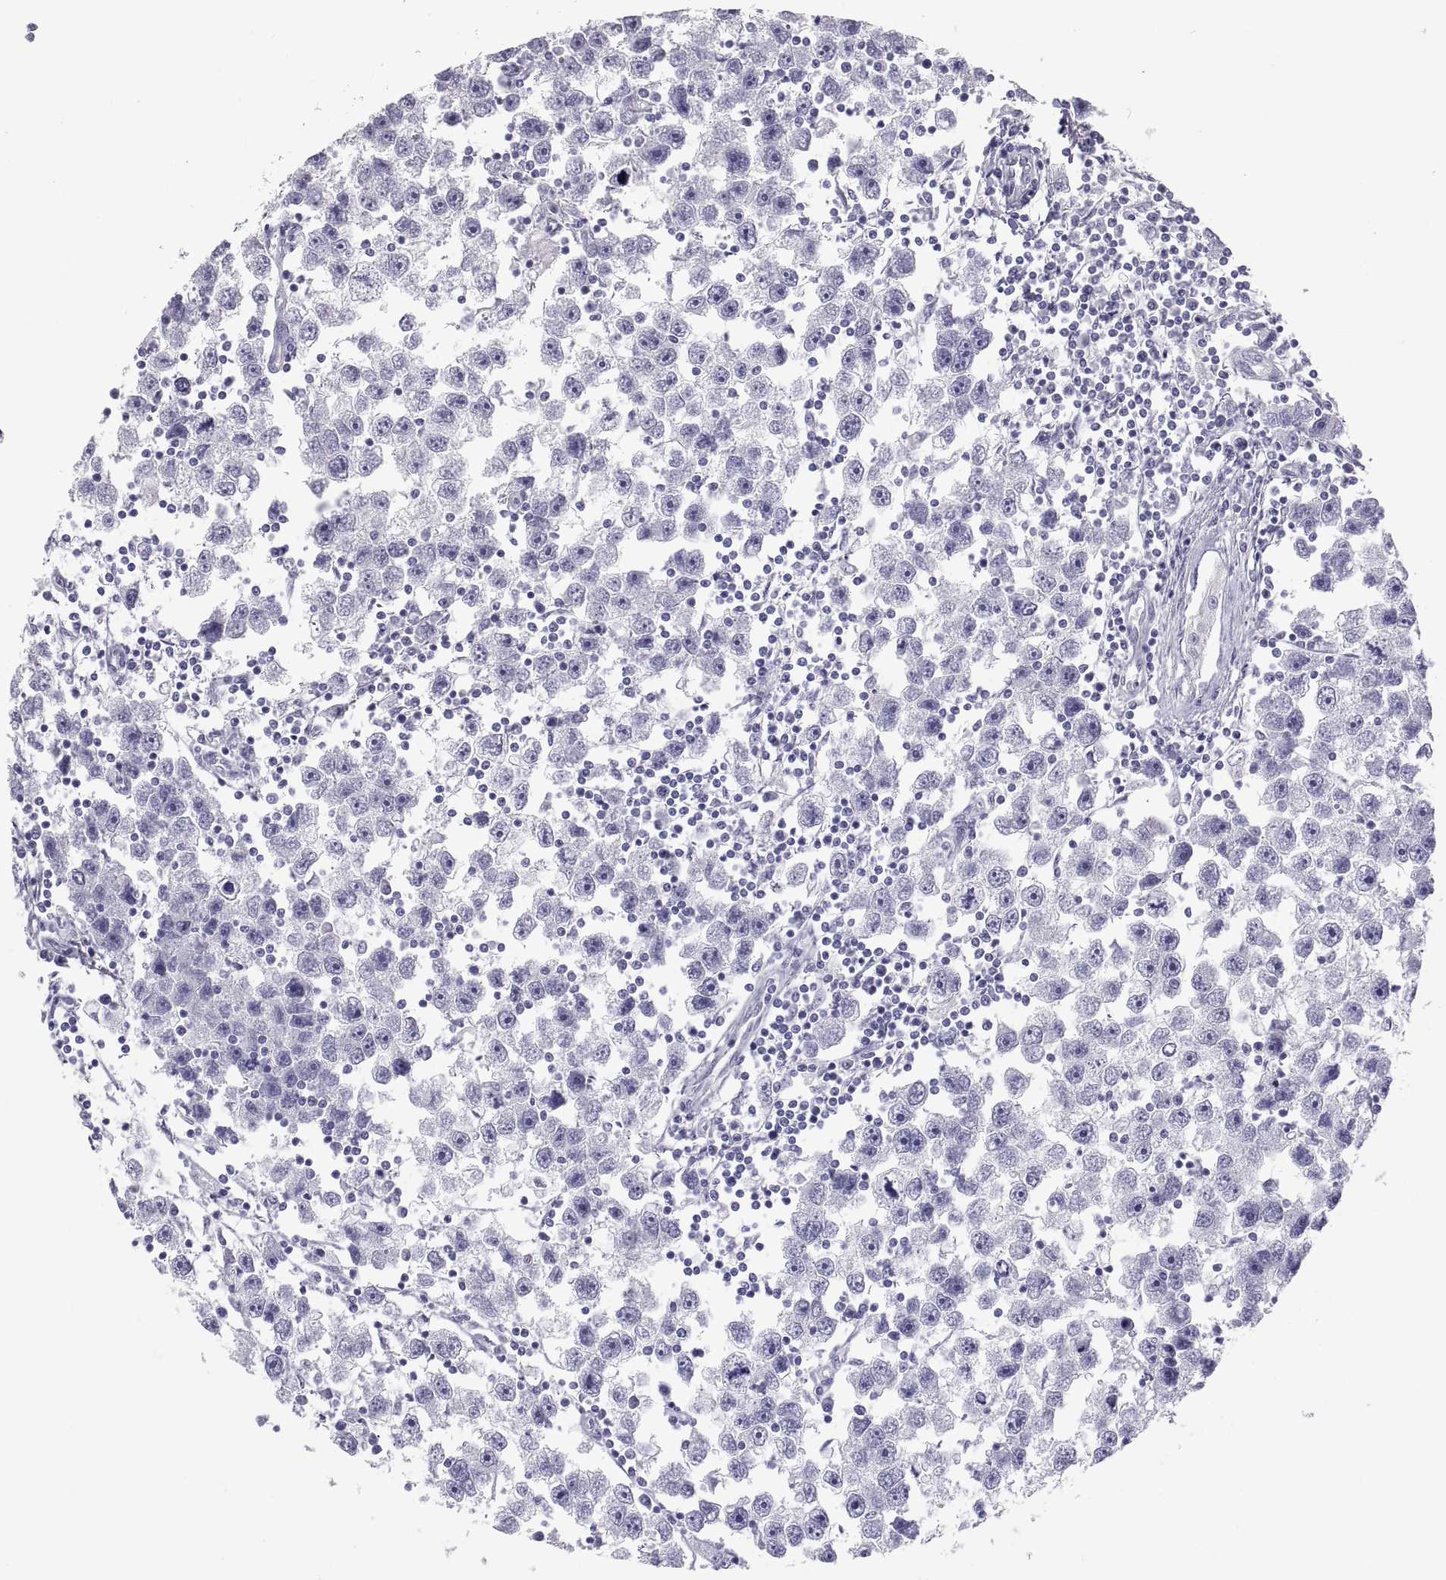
{"staining": {"intensity": "negative", "quantity": "none", "location": "none"}, "tissue": "testis cancer", "cell_type": "Tumor cells", "image_type": "cancer", "snomed": [{"axis": "morphology", "description": "Seminoma, NOS"}, {"axis": "topography", "description": "Testis"}], "caption": "There is no significant positivity in tumor cells of testis cancer (seminoma).", "gene": "FAM170A", "patient": {"sex": "male", "age": 30}}